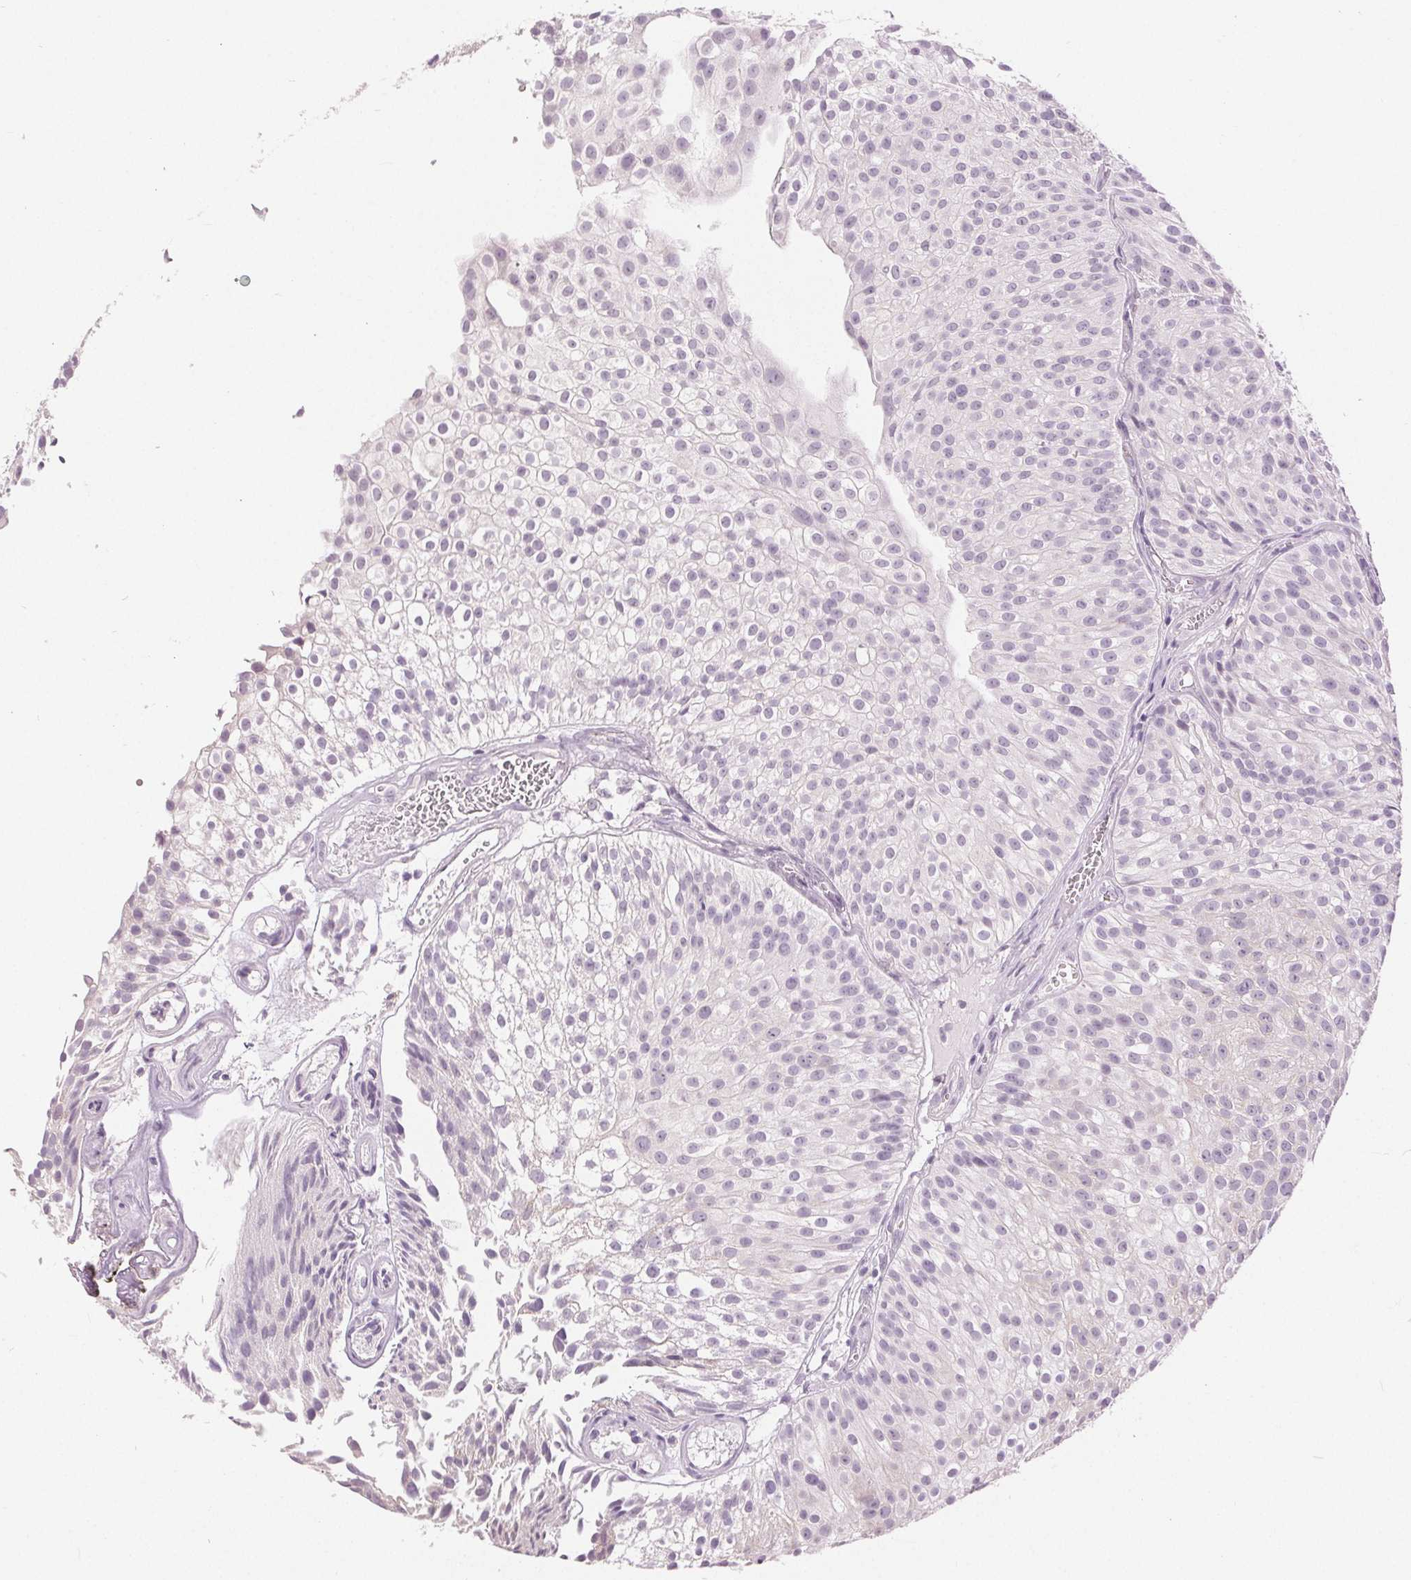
{"staining": {"intensity": "negative", "quantity": "none", "location": "none"}, "tissue": "urothelial cancer", "cell_type": "Tumor cells", "image_type": "cancer", "snomed": [{"axis": "morphology", "description": "Urothelial carcinoma, Low grade"}, {"axis": "topography", "description": "Urinary bladder"}], "caption": "Immunohistochemistry photomicrograph of neoplastic tissue: human low-grade urothelial carcinoma stained with DAB exhibits no significant protein staining in tumor cells.", "gene": "DSG3", "patient": {"sex": "male", "age": 70}}